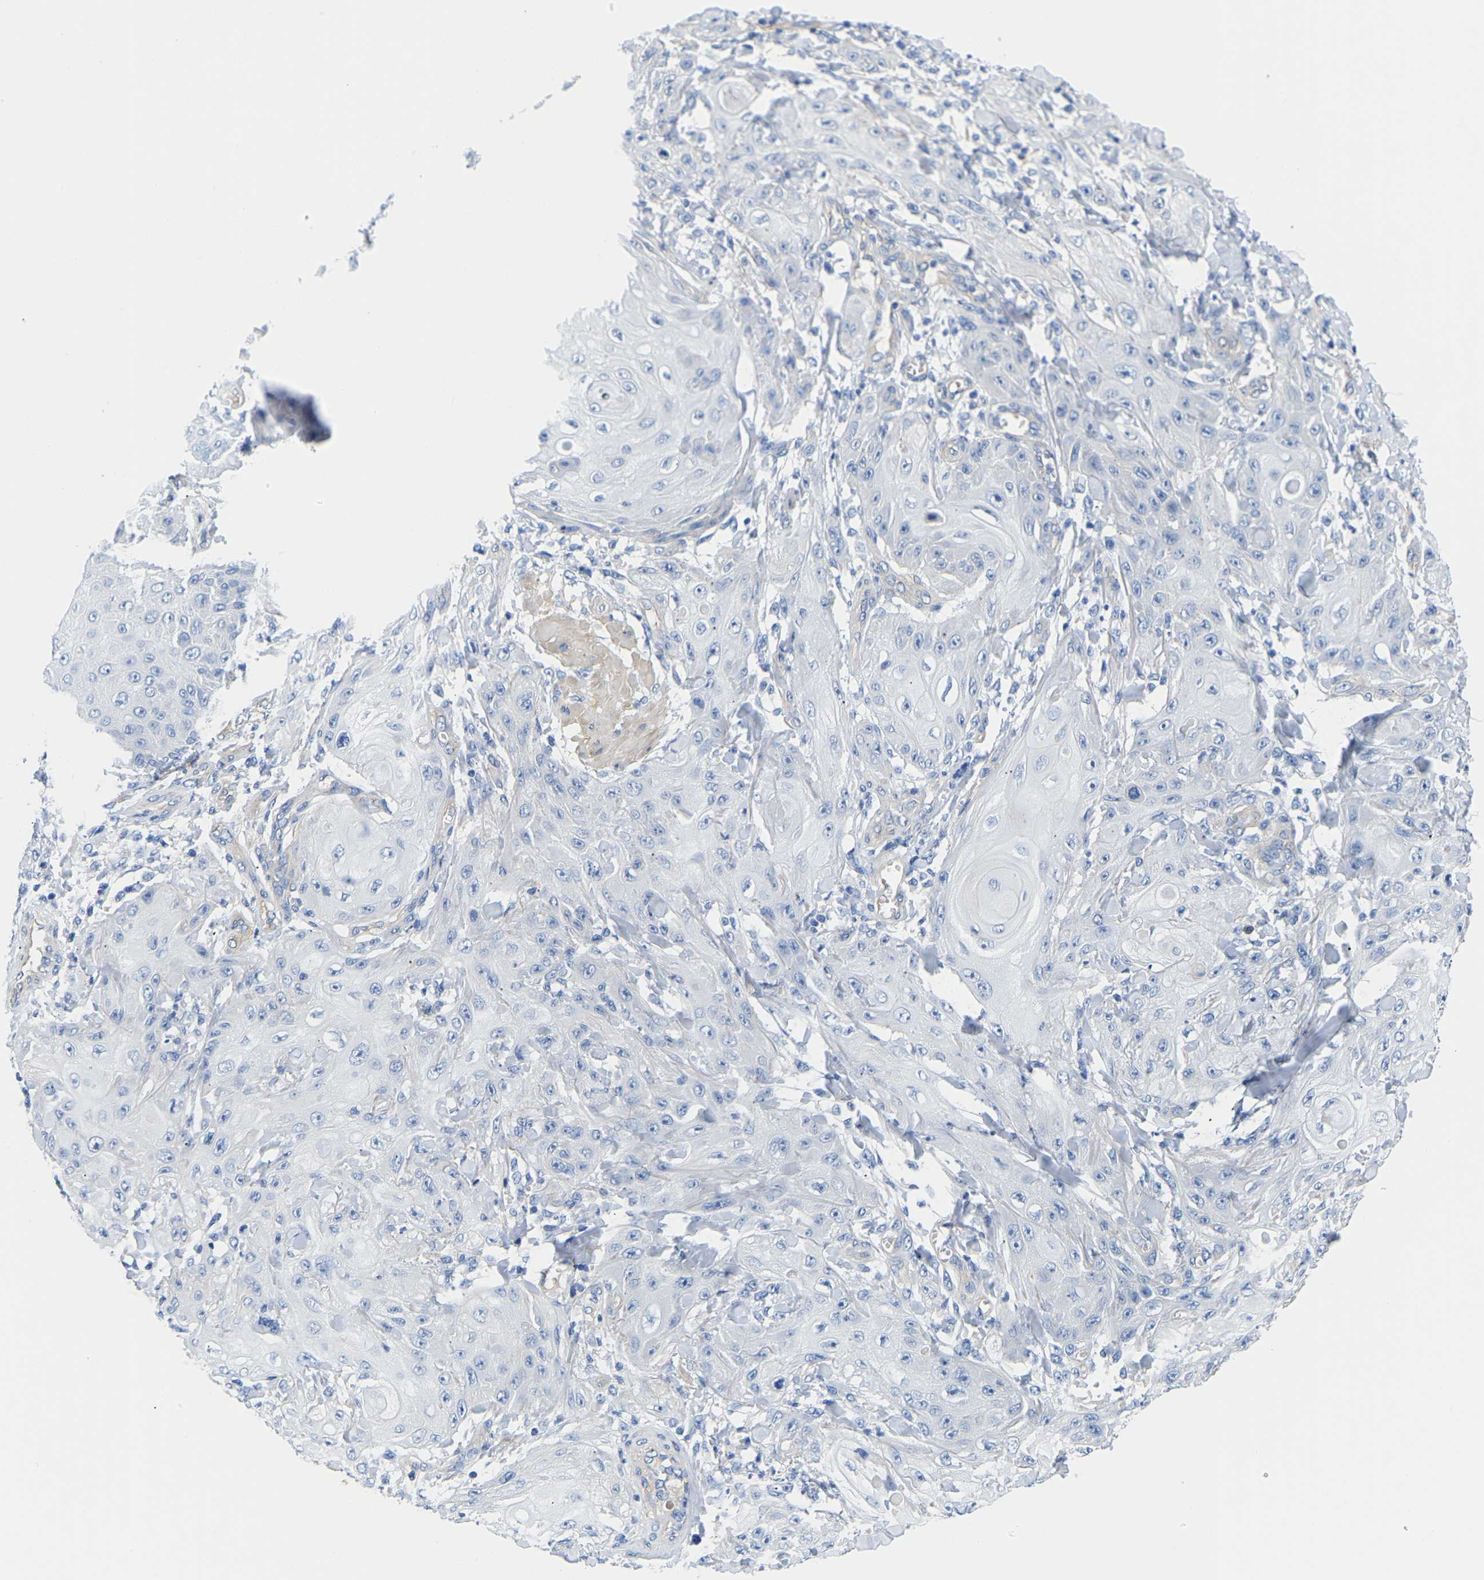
{"staining": {"intensity": "negative", "quantity": "none", "location": "none"}, "tissue": "skin cancer", "cell_type": "Tumor cells", "image_type": "cancer", "snomed": [{"axis": "morphology", "description": "Squamous cell carcinoma, NOS"}, {"axis": "topography", "description": "Skin"}], "caption": "This is an immunohistochemistry histopathology image of skin cancer (squamous cell carcinoma). There is no expression in tumor cells.", "gene": "UPK3A", "patient": {"sex": "male", "age": 74}}